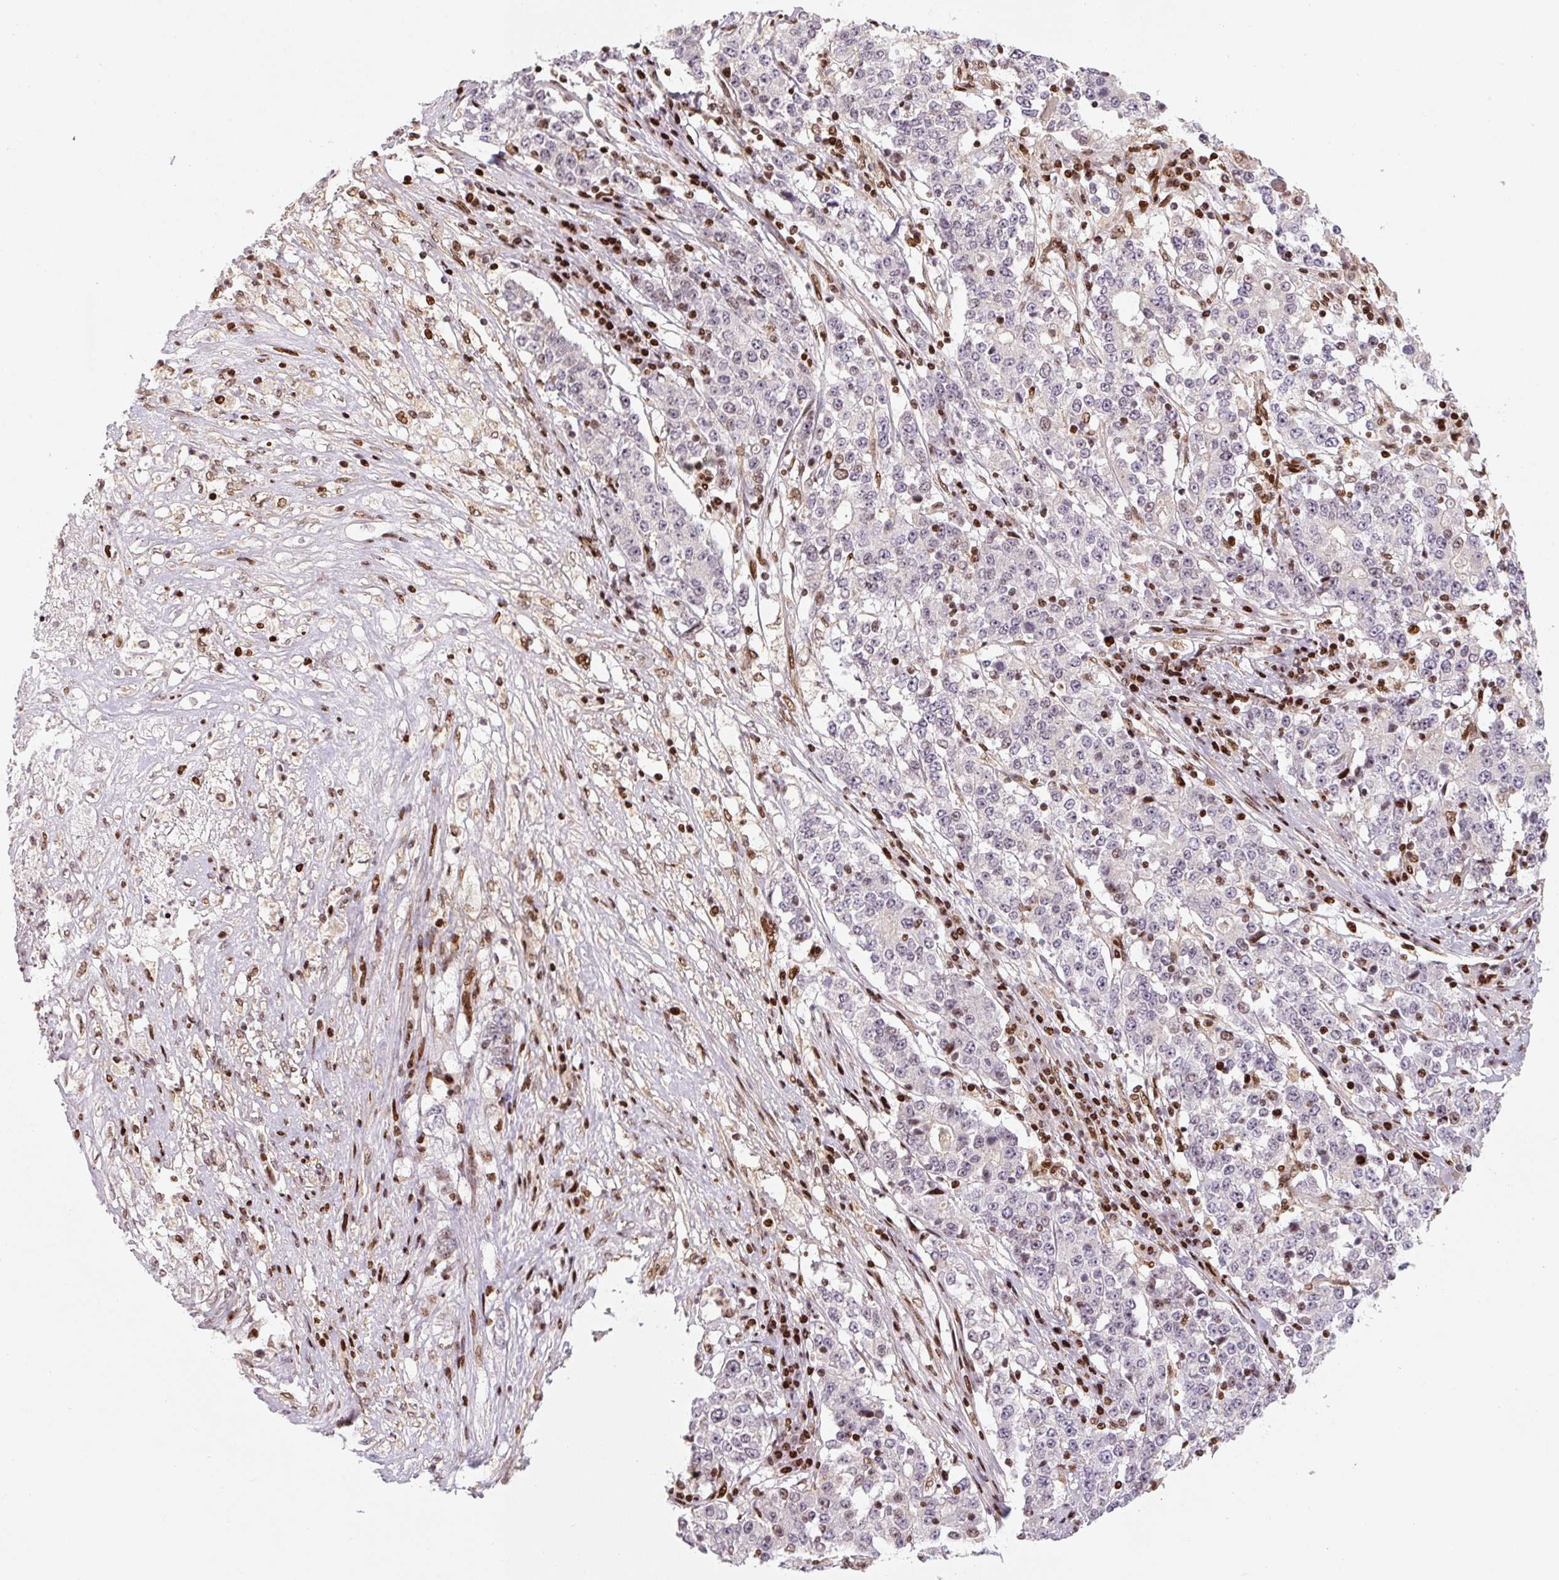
{"staining": {"intensity": "negative", "quantity": "none", "location": "none"}, "tissue": "stomach cancer", "cell_type": "Tumor cells", "image_type": "cancer", "snomed": [{"axis": "morphology", "description": "Adenocarcinoma, NOS"}, {"axis": "topography", "description": "Stomach"}], "caption": "Immunohistochemistry photomicrograph of human stomach cancer (adenocarcinoma) stained for a protein (brown), which exhibits no staining in tumor cells.", "gene": "PYDC2", "patient": {"sex": "male", "age": 59}}